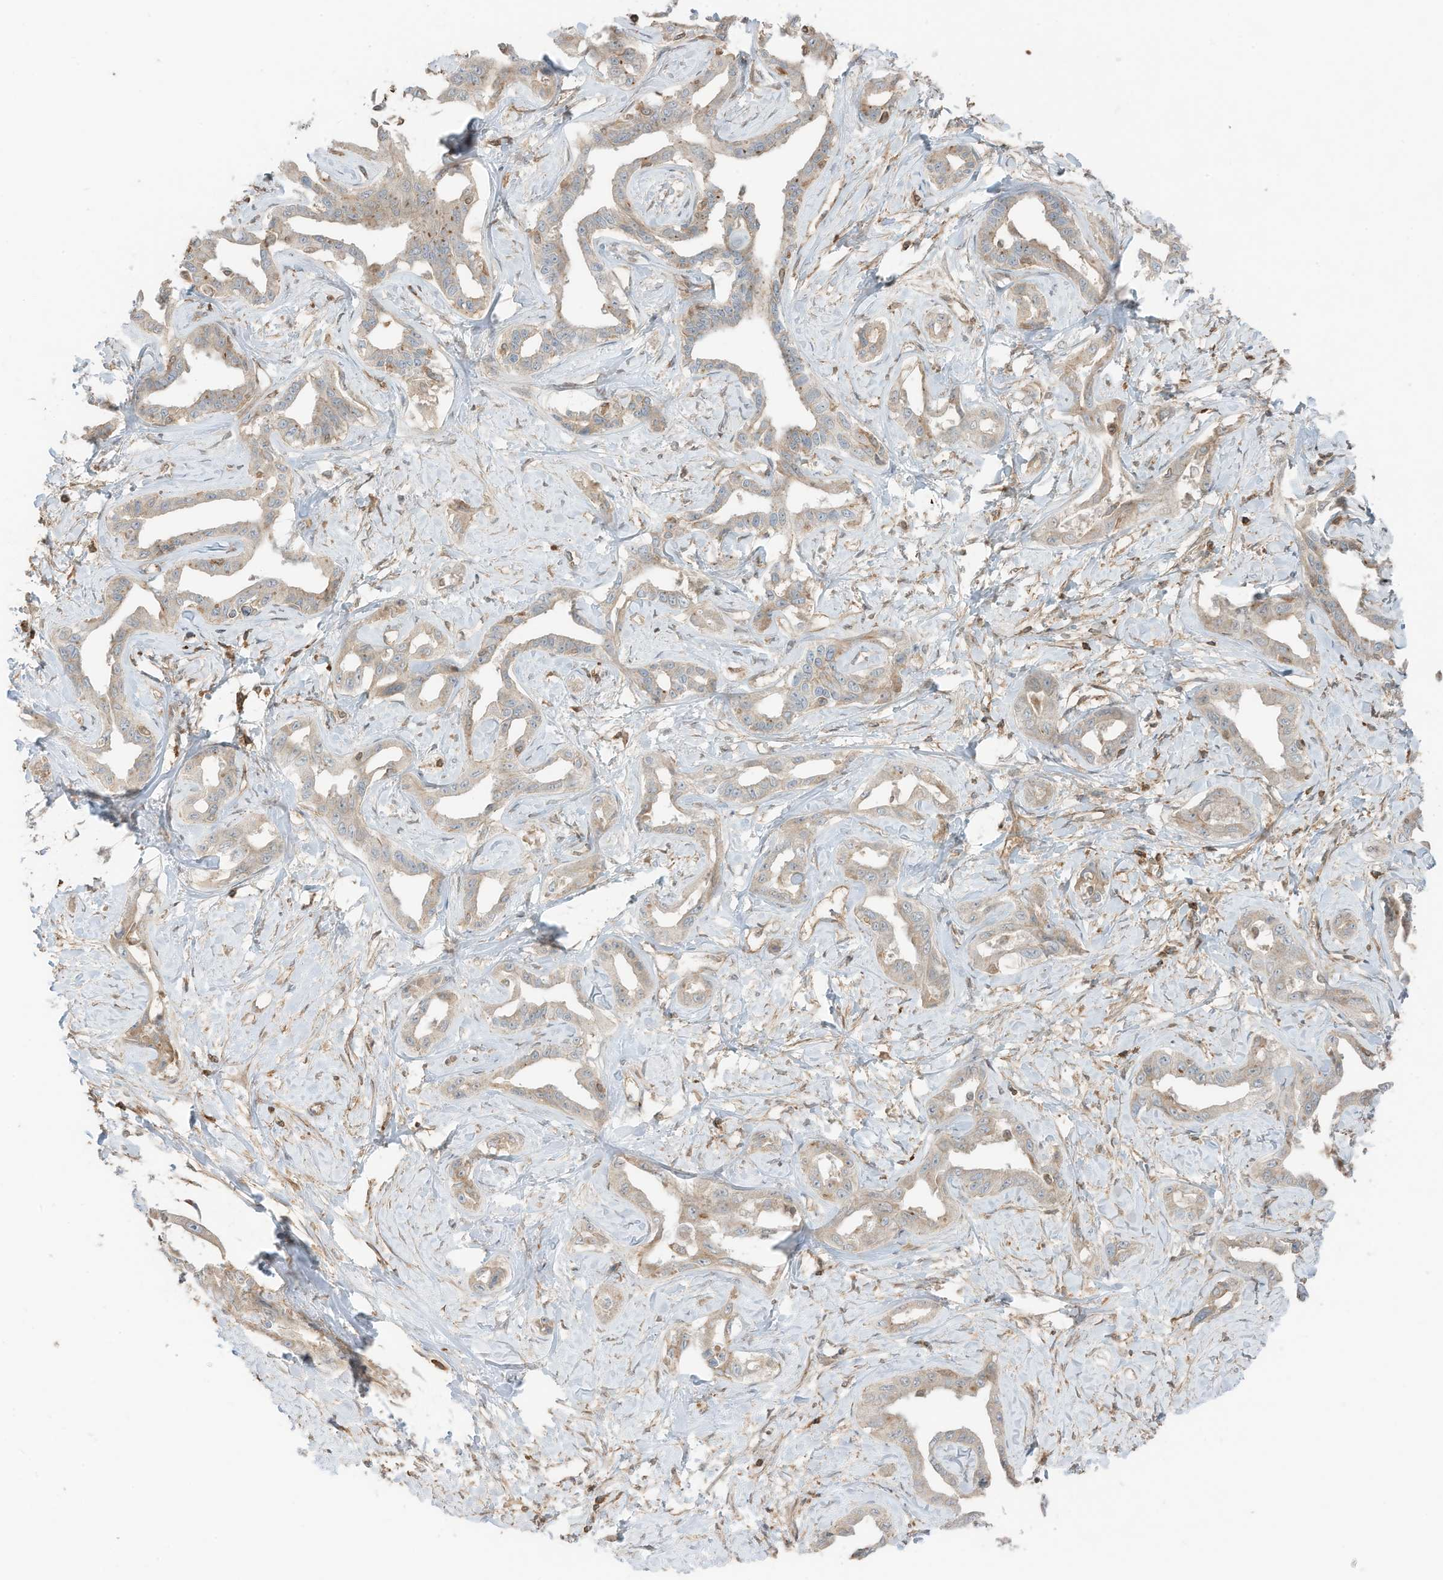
{"staining": {"intensity": "weak", "quantity": "<25%", "location": "cytoplasmic/membranous"}, "tissue": "liver cancer", "cell_type": "Tumor cells", "image_type": "cancer", "snomed": [{"axis": "morphology", "description": "Cholangiocarcinoma"}, {"axis": "topography", "description": "Liver"}], "caption": "Tumor cells show no significant expression in liver cholangiocarcinoma. (DAB (3,3'-diaminobenzidine) IHC, high magnification).", "gene": "SLC25A12", "patient": {"sex": "male", "age": 59}}